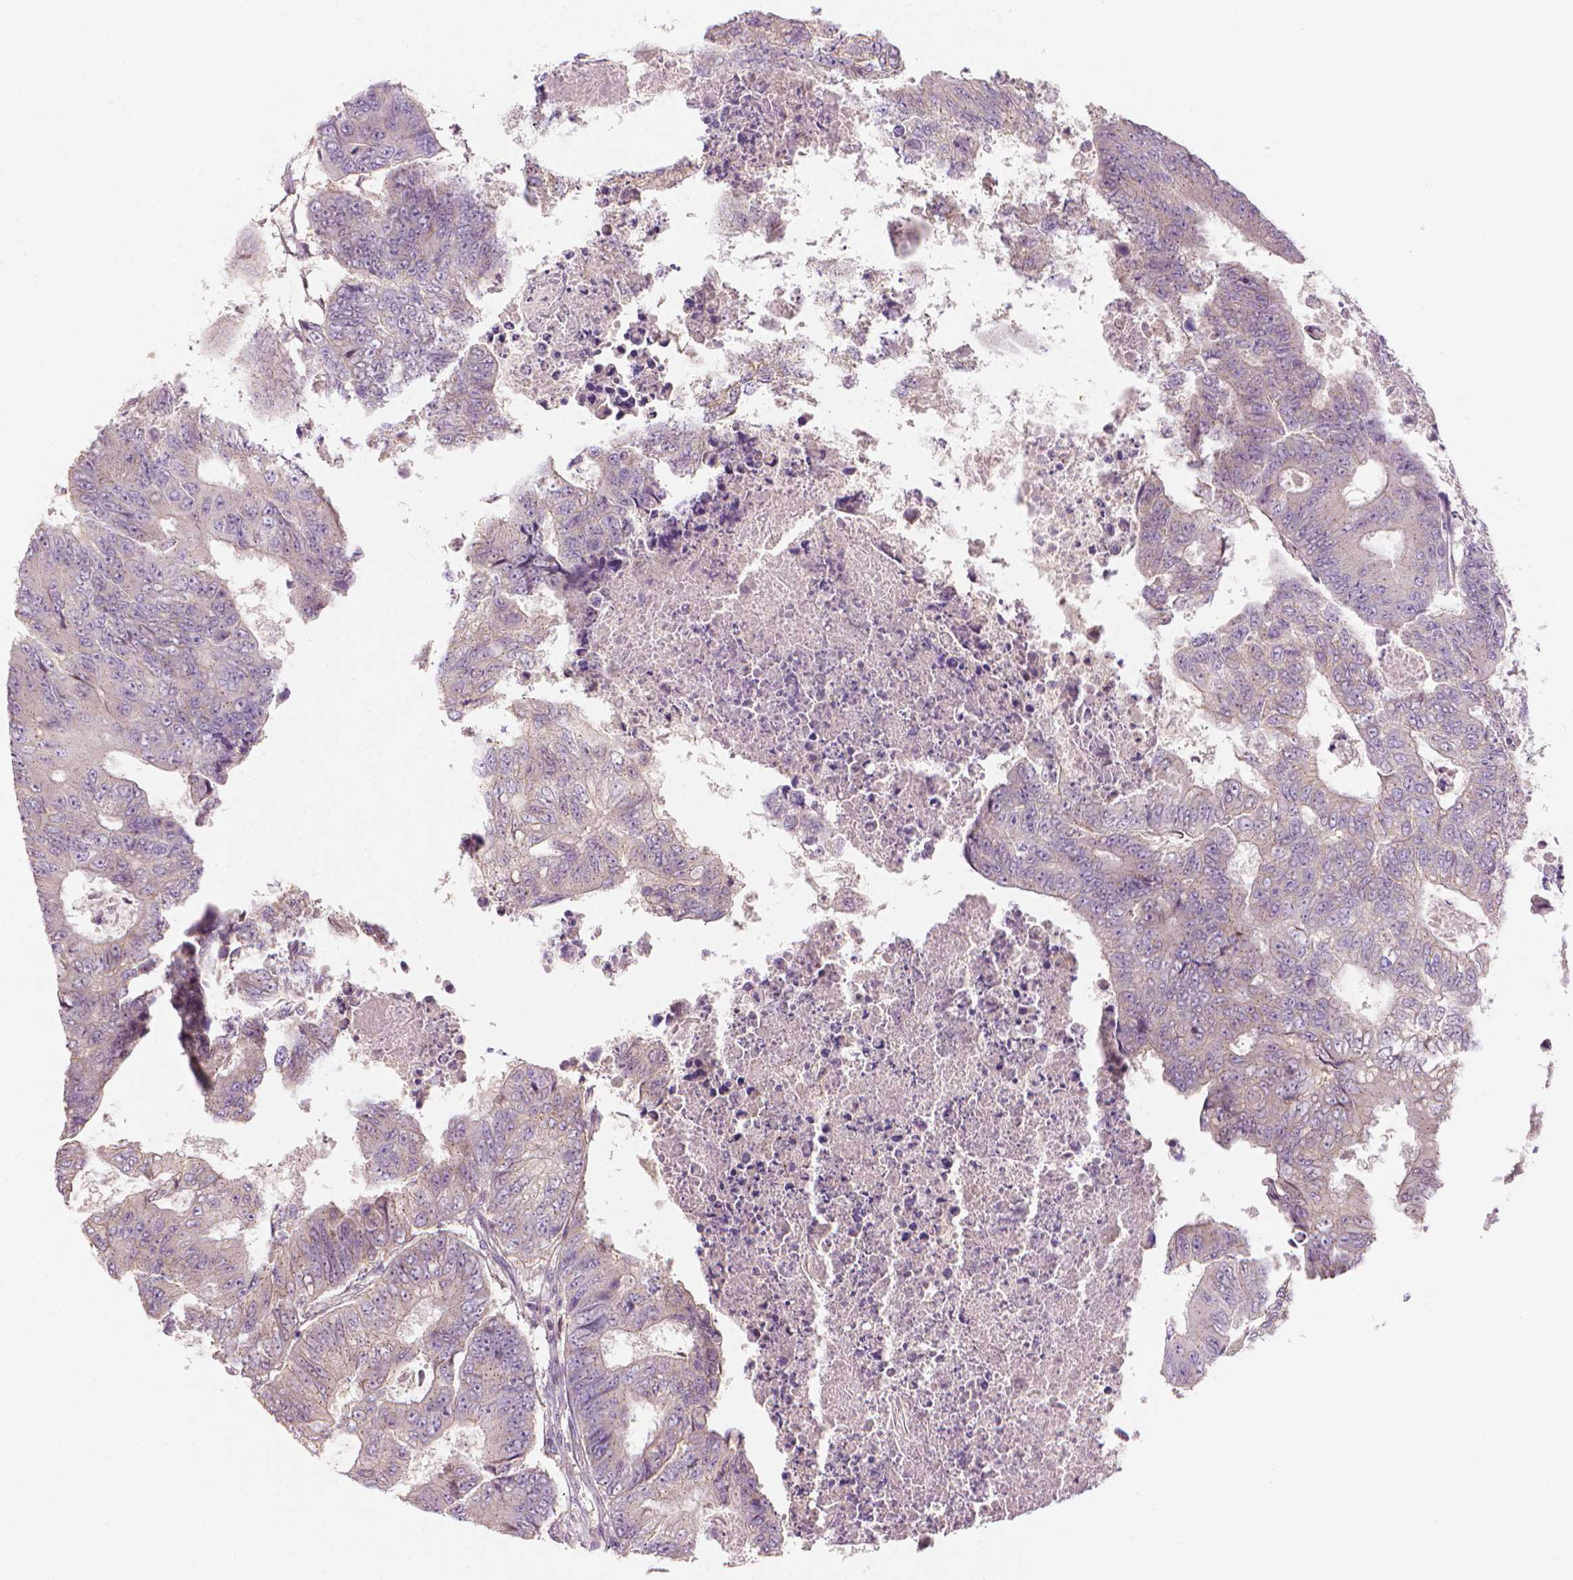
{"staining": {"intensity": "negative", "quantity": "none", "location": "none"}, "tissue": "colorectal cancer", "cell_type": "Tumor cells", "image_type": "cancer", "snomed": [{"axis": "morphology", "description": "Adenocarcinoma, NOS"}, {"axis": "topography", "description": "Colon"}], "caption": "Colorectal adenocarcinoma was stained to show a protein in brown. There is no significant expression in tumor cells.", "gene": "NCAN", "patient": {"sex": "female", "age": 48}}